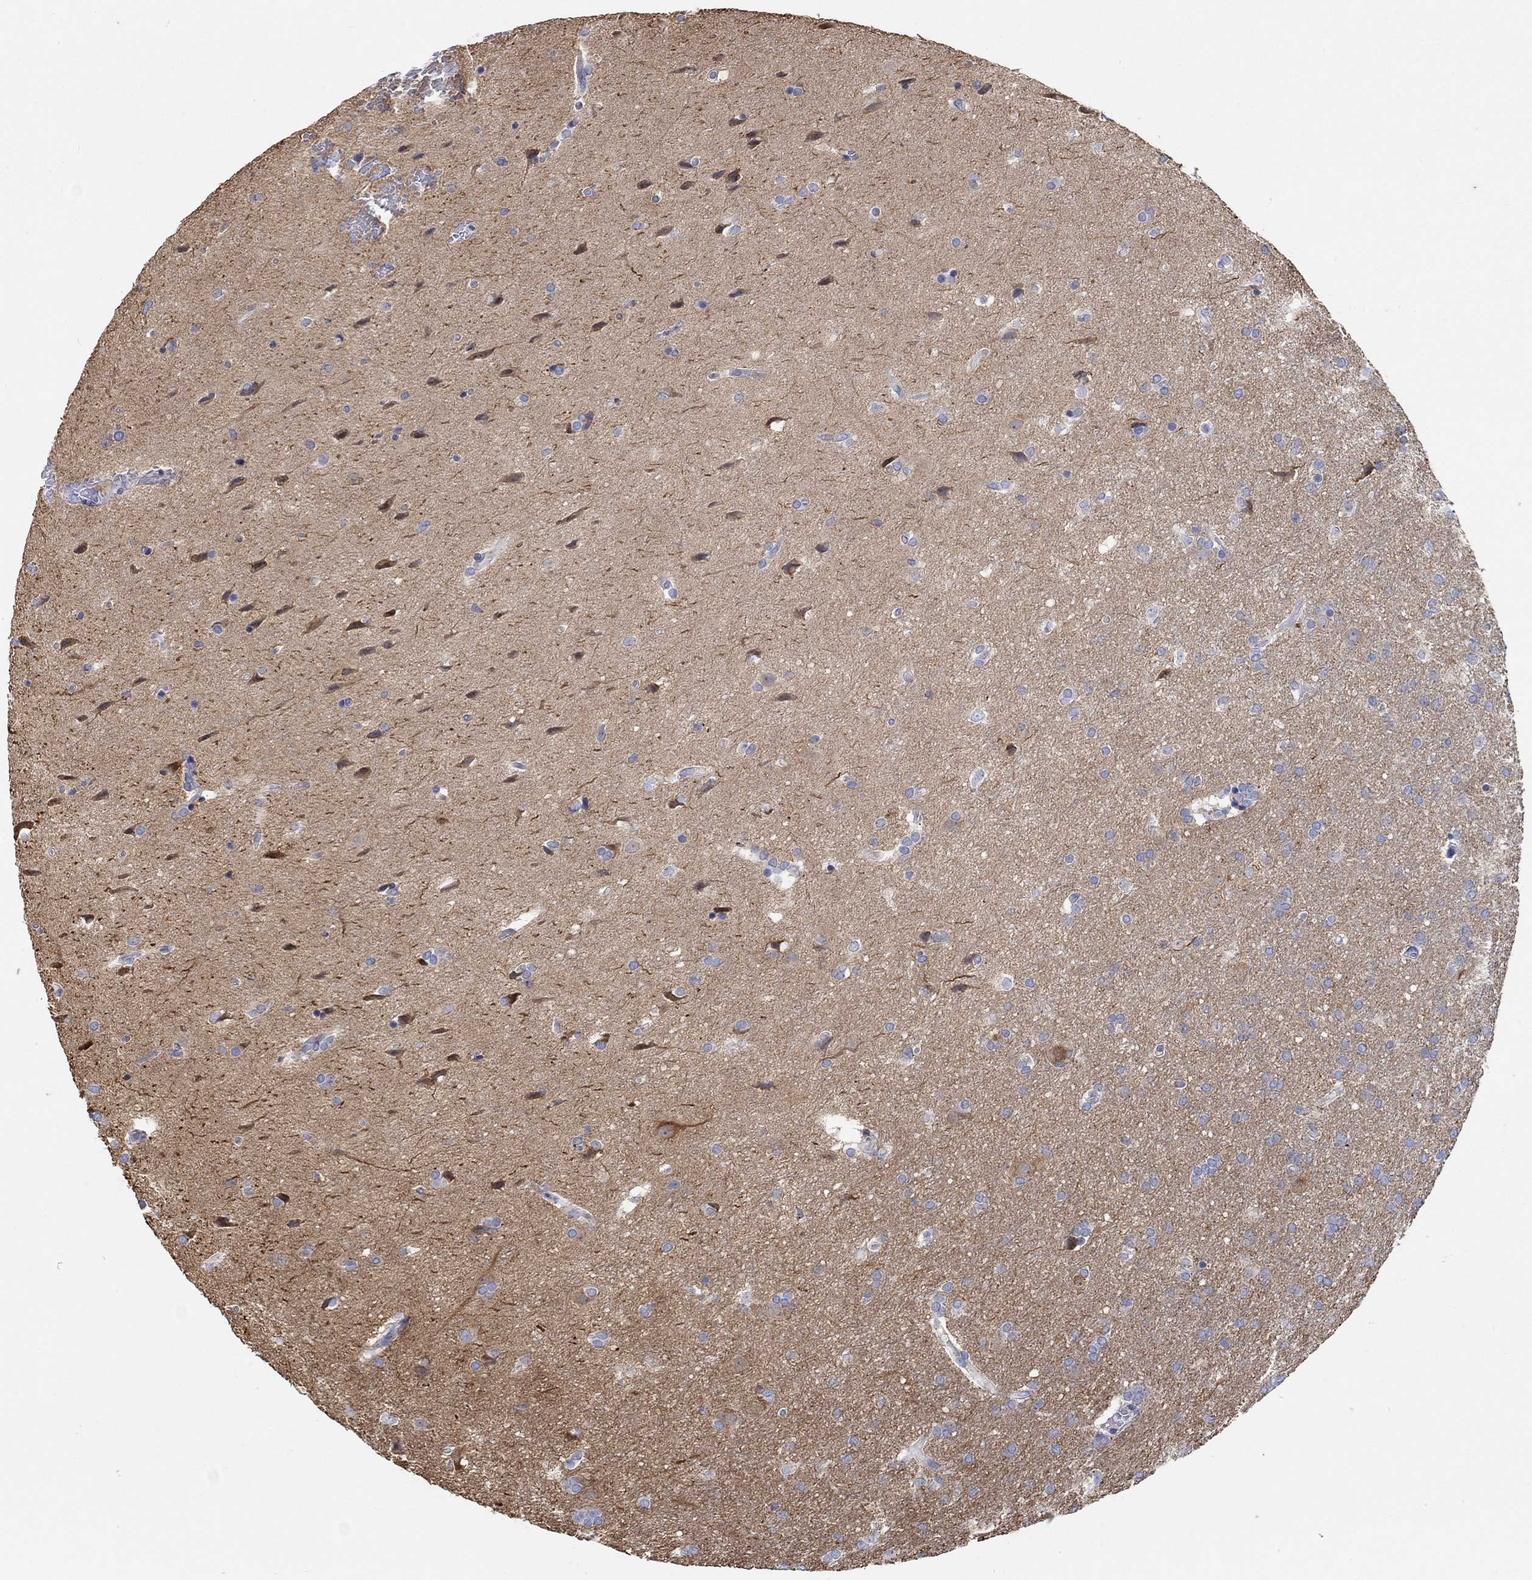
{"staining": {"intensity": "negative", "quantity": "none", "location": "none"}, "tissue": "glioma", "cell_type": "Tumor cells", "image_type": "cancer", "snomed": [{"axis": "morphology", "description": "Glioma, malignant, Low grade"}, {"axis": "topography", "description": "Brain"}], "caption": "IHC of human malignant glioma (low-grade) reveals no positivity in tumor cells.", "gene": "NAV3", "patient": {"sex": "female", "age": 32}}